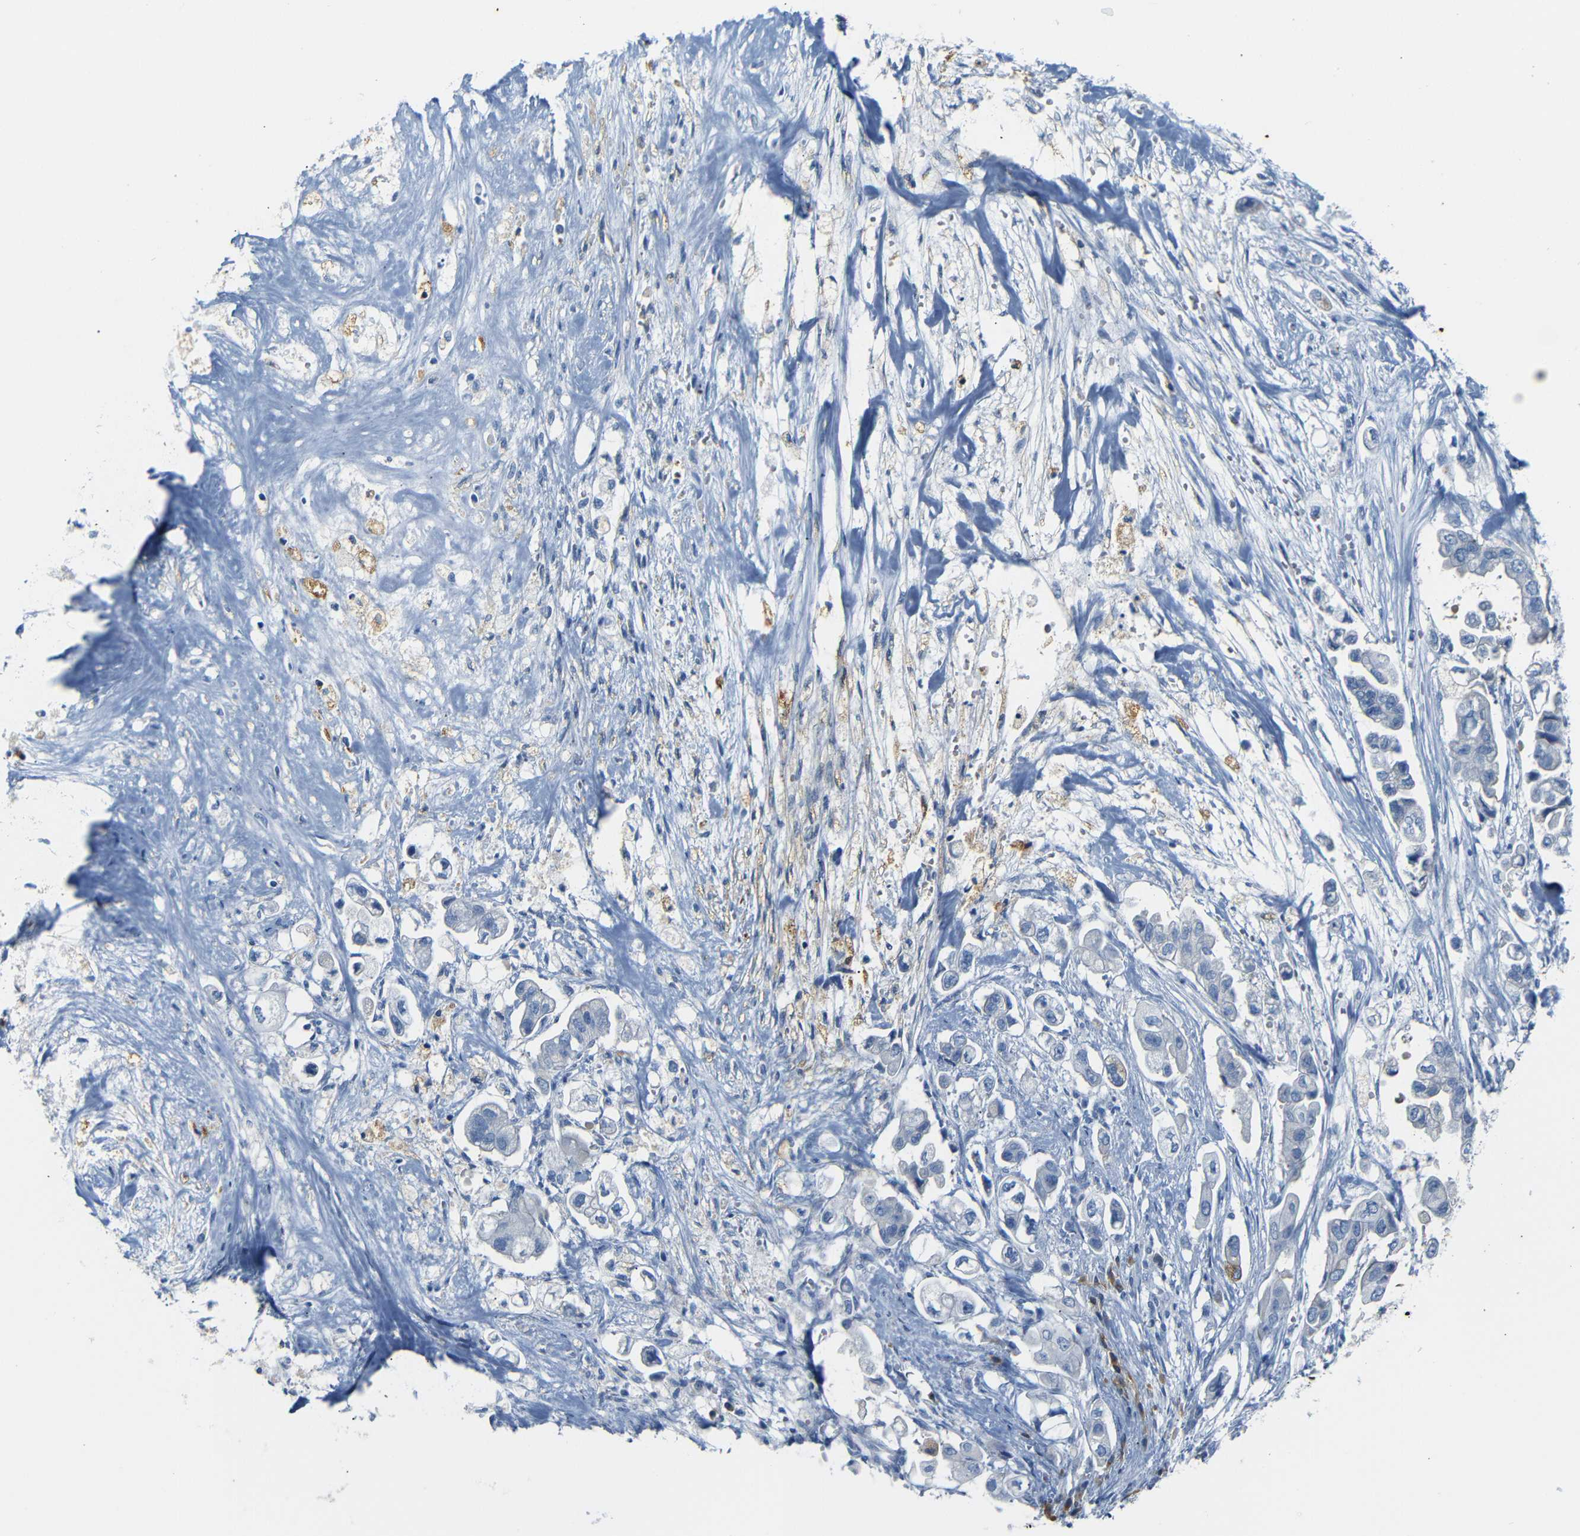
{"staining": {"intensity": "weak", "quantity": "<25%", "location": "cytoplasmic/membranous"}, "tissue": "stomach cancer", "cell_type": "Tumor cells", "image_type": "cancer", "snomed": [{"axis": "morphology", "description": "Adenocarcinoma, NOS"}, {"axis": "topography", "description": "Stomach"}], "caption": "Tumor cells are negative for protein expression in human adenocarcinoma (stomach). (Brightfield microscopy of DAB (3,3'-diaminobenzidine) IHC at high magnification).", "gene": "FCRL1", "patient": {"sex": "male", "age": 62}}